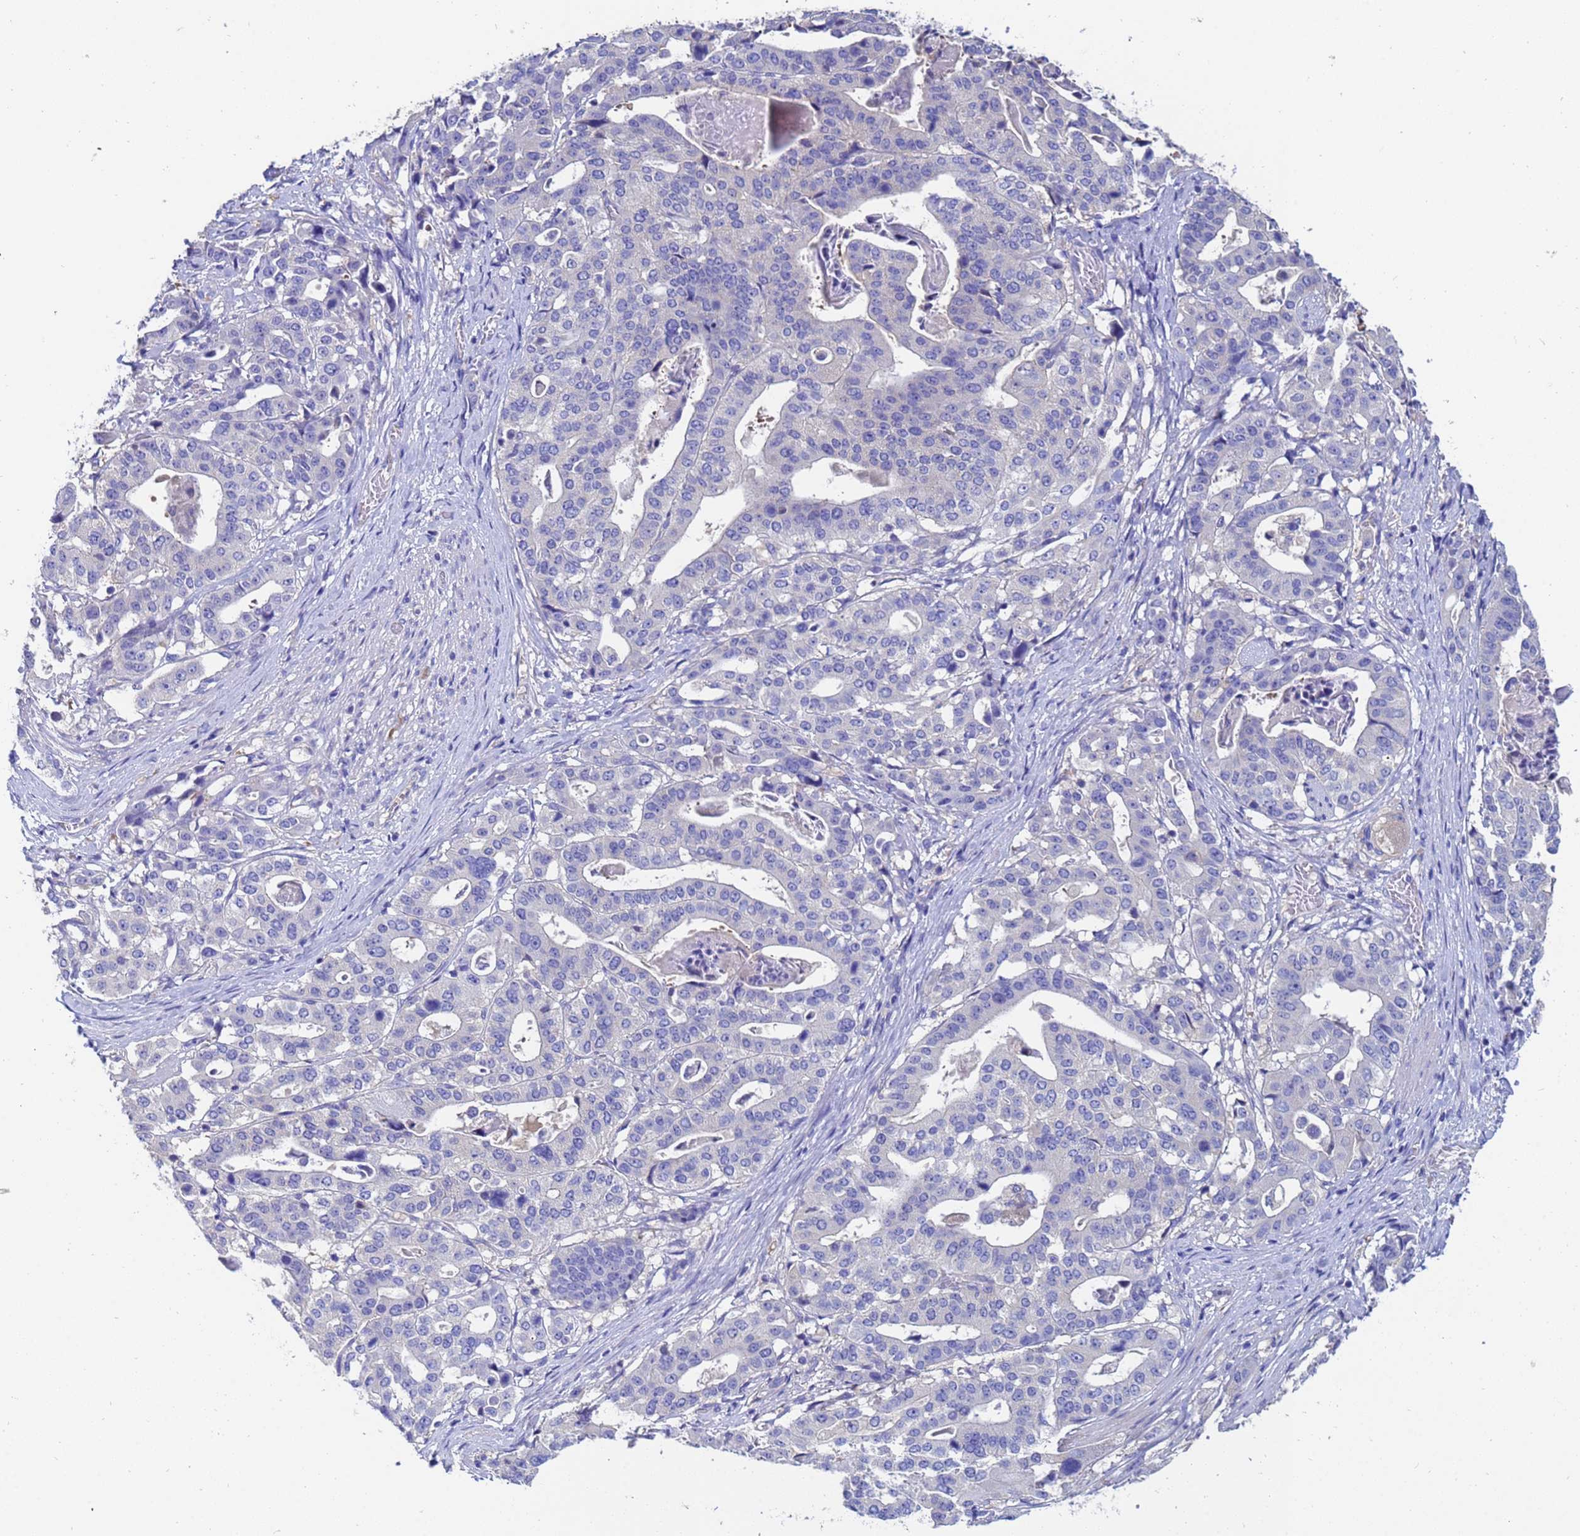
{"staining": {"intensity": "negative", "quantity": "none", "location": "none"}, "tissue": "stomach cancer", "cell_type": "Tumor cells", "image_type": "cancer", "snomed": [{"axis": "morphology", "description": "Adenocarcinoma, NOS"}, {"axis": "topography", "description": "Stomach"}], "caption": "An immunohistochemistry photomicrograph of stomach cancer is shown. There is no staining in tumor cells of stomach cancer.", "gene": "UBE2O", "patient": {"sex": "male", "age": 48}}